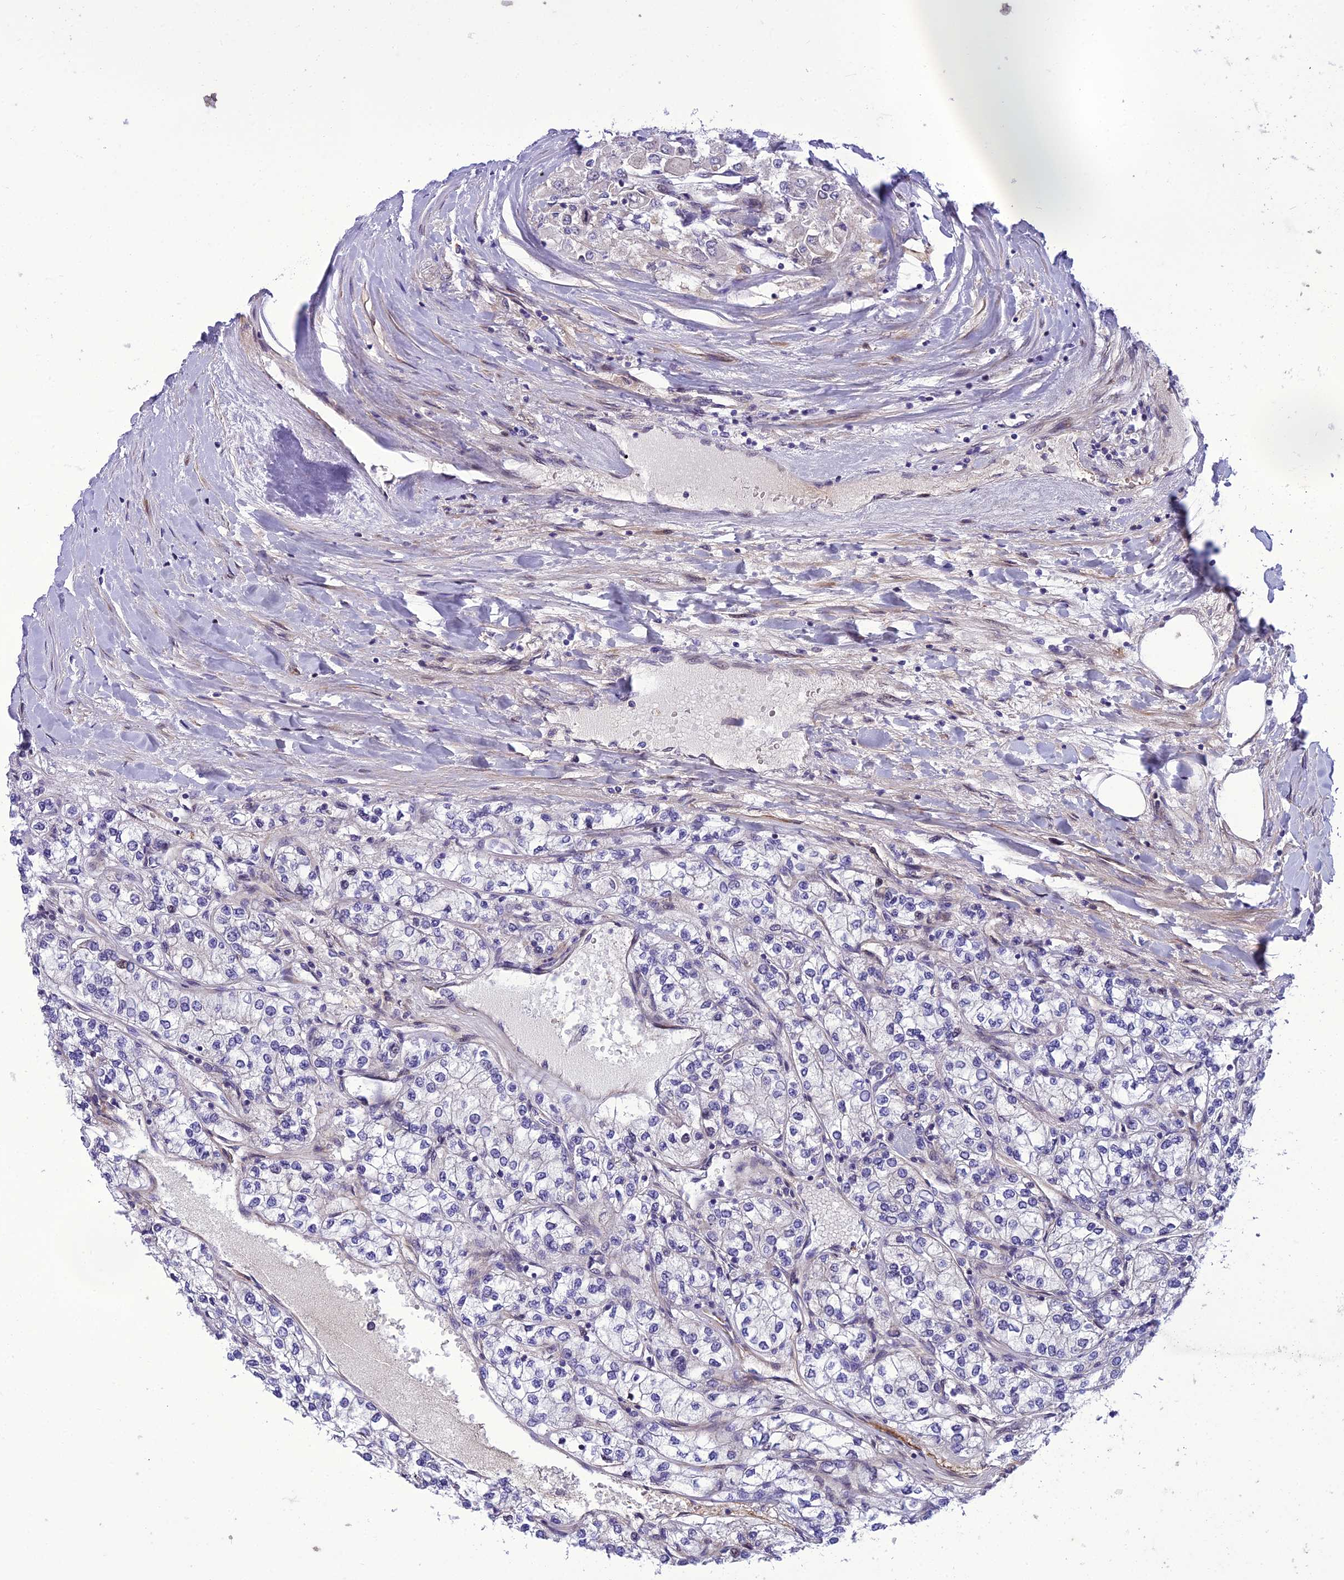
{"staining": {"intensity": "negative", "quantity": "none", "location": "none"}, "tissue": "renal cancer", "cell_type": "Tumor cells", "image_type": "cancer", "snomed": [{"axis": "morphology", "description": "Adenocarcinoma, NOS"}, {"axis": "topography", "description": "Kidney"}], "caption": "There is no significant staining in tumor cells of renal cancer (adenocarcinoma).", "gene": "GAB4", "patient": {"sex": "male", "age": 80}}